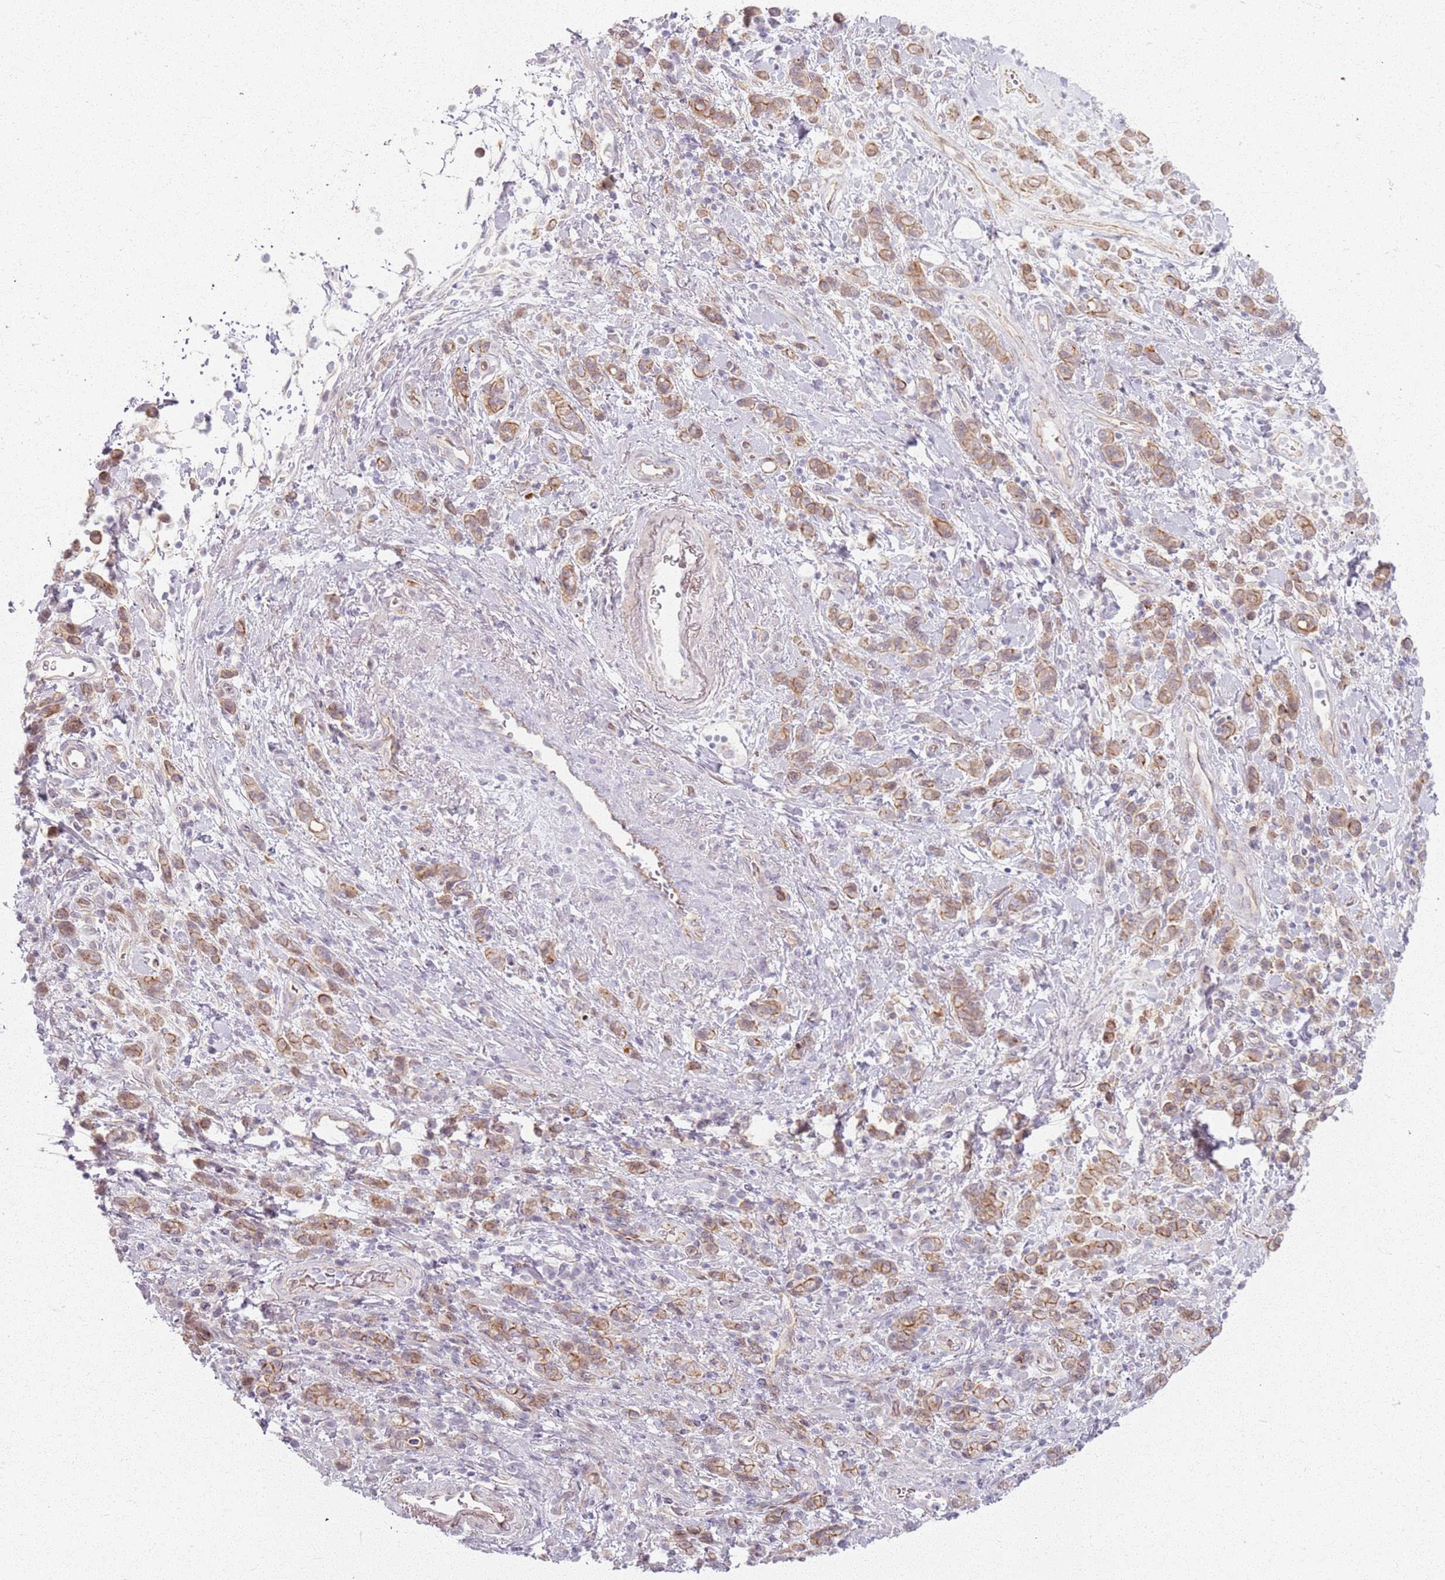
{"staining": {"intensity": "moderate", "quantity": ">75%", "location": "cytoplasmic/membranous"}, "tissue": "stomach cancer", "cell_type": "Tumor cells", "image_type": "cancer", "snomed": [{"axis": "morphology", "description": "Adenocarcinoma, NOS"}, {"axis": "topography", "description": "Stomach"}], "caption": "A micrograph showing moderate cytoplasmic/membranous positivity in approximately >75% of tumor cells in adenocarcinoma (stomach), as visualized by brown immunohistochemical staining.", "gene": "KCNA5", "patient": {"sex": "male", "age": 77}}